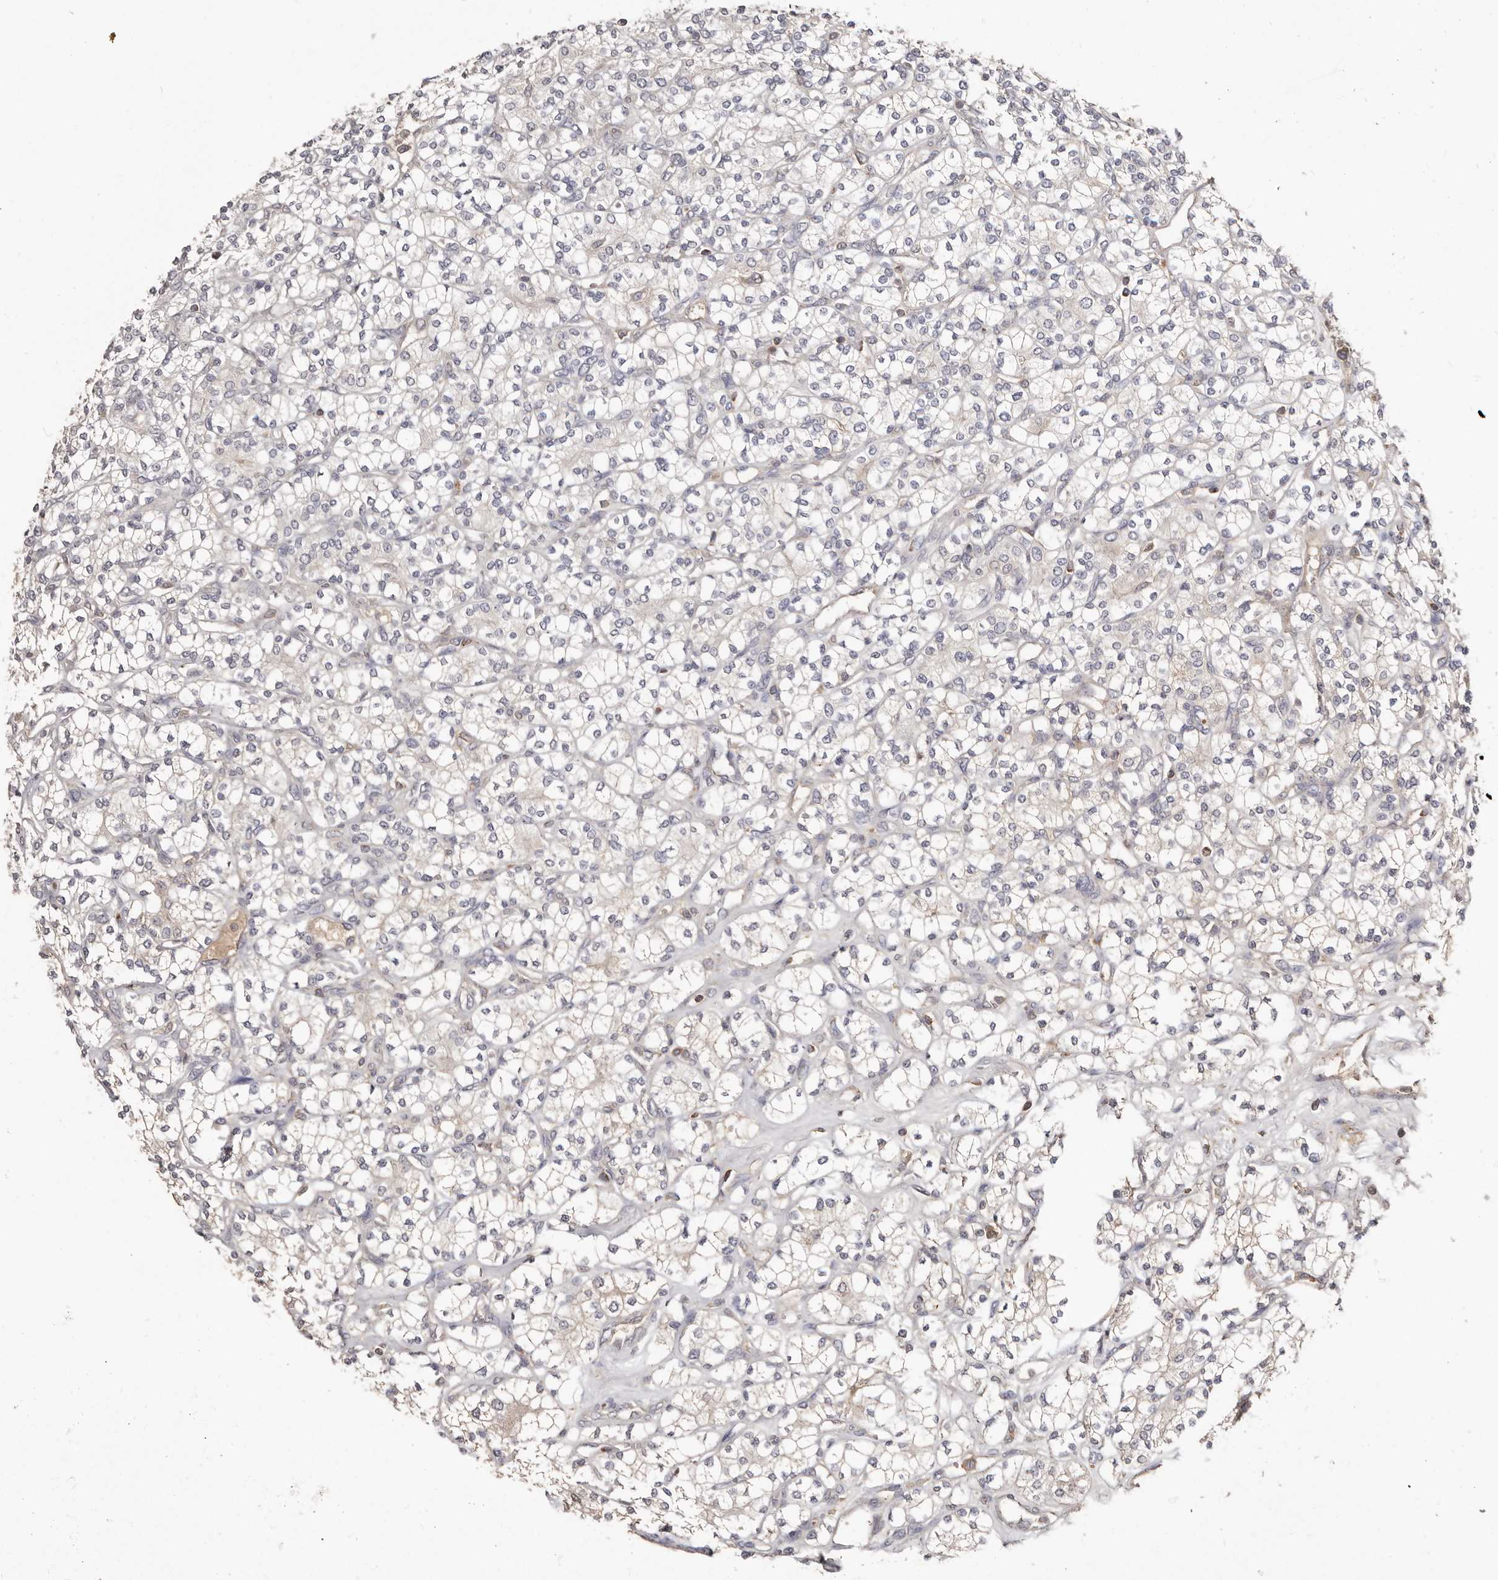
{"staining": {"intensity": "weak", "quantity": "<25%", "location": "cytoplasmic/membranous"}, "tissue": "renal cancer", "cell_type": "Tumor cells", "image_type": "cancer", "snomed": [{"axis": "morphology", "description": "Adenocarcinoma, NOS"}, {"axis": "topography", "description": "Kidney"}], "caption": "This is an immunohistochemistry (IHC) photomicrograph of renal adenocarcinoma. There is no positivity in tumor cells.", "gene": "SLC39A2", "patient": {"sex": "male", "age": 77}}